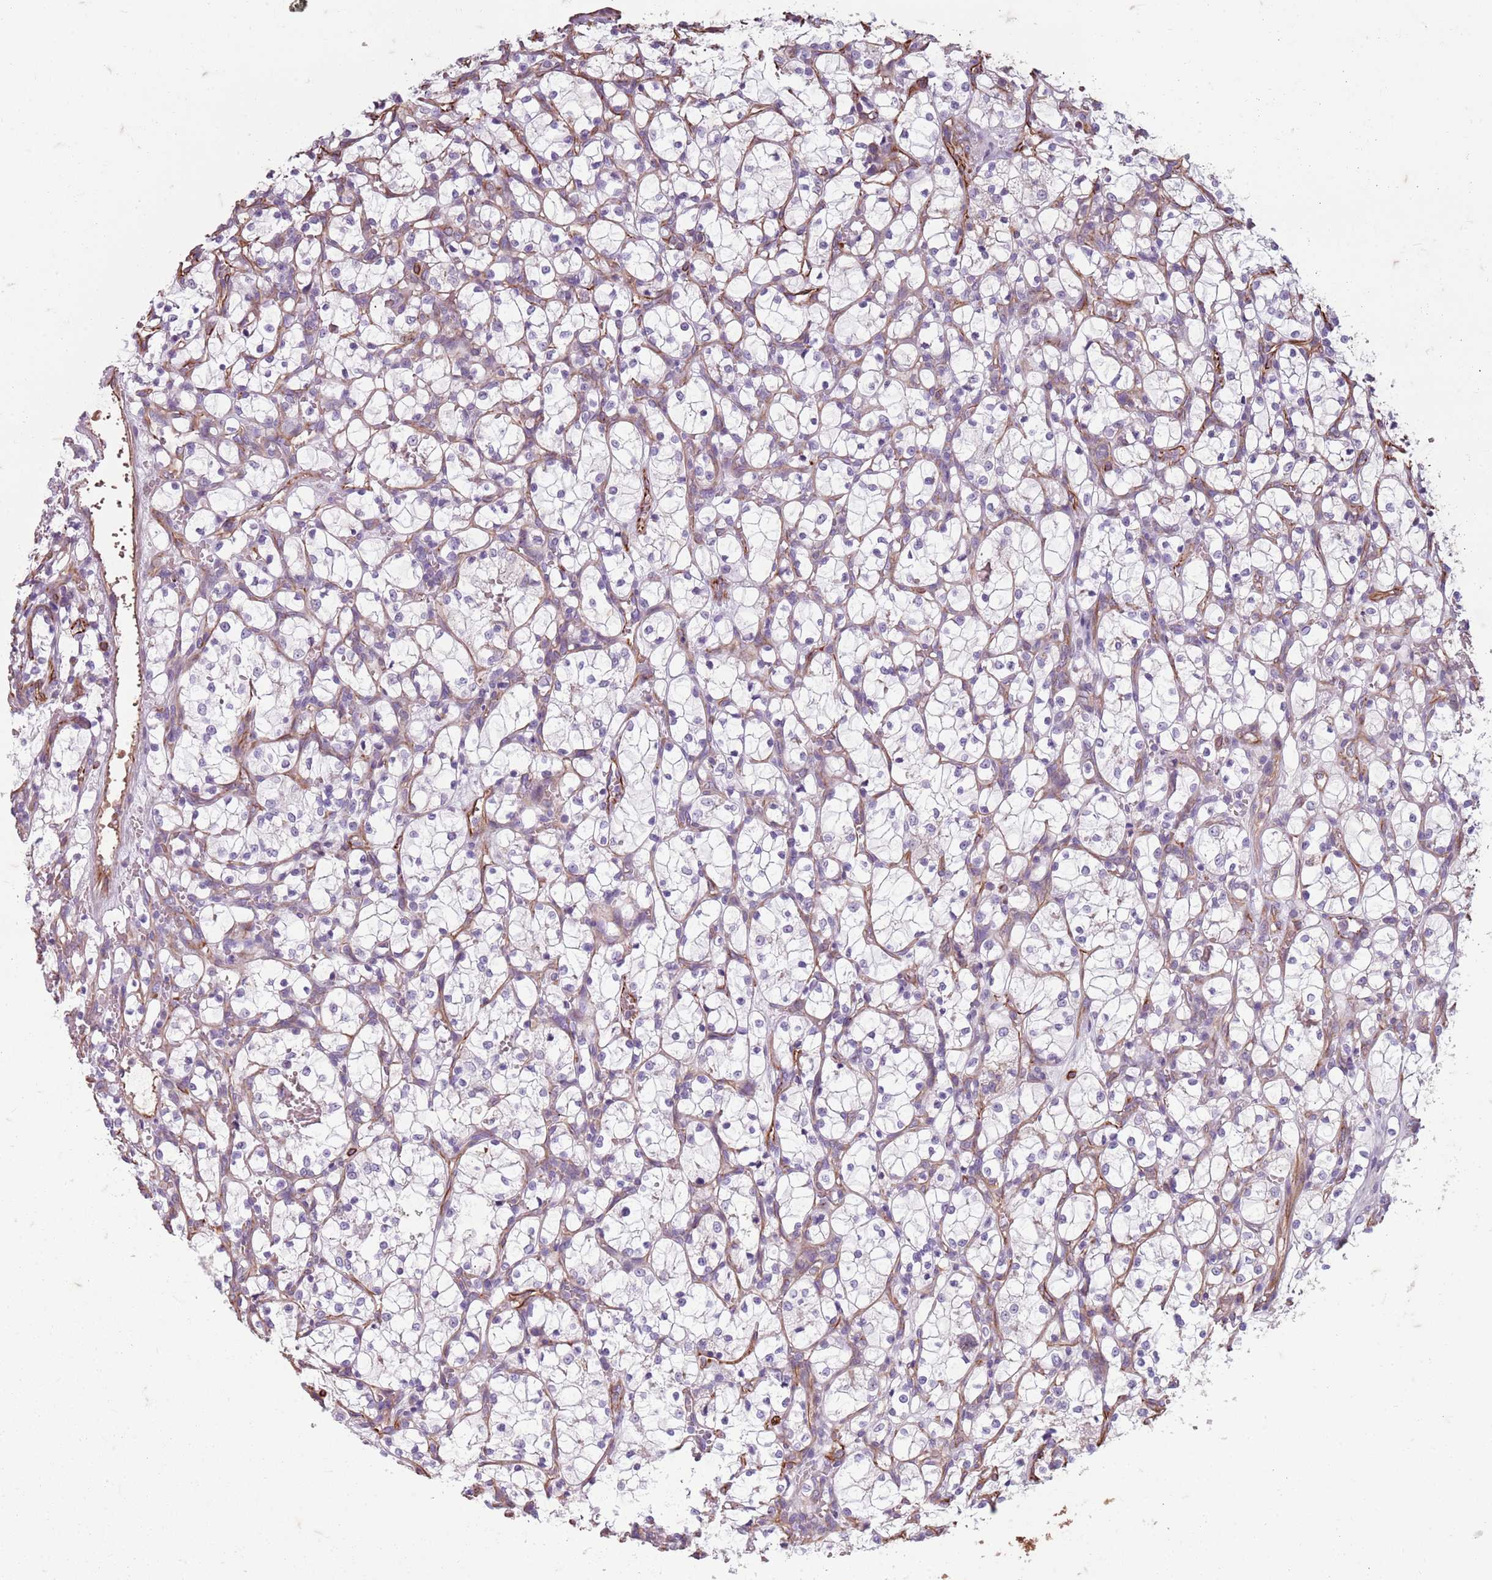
{"staining": {"intensity": "negative", "quantity": "none", "location": "none"}, "tissue": "renal cancer", "cell_type": "Tumor cells", "image_type": "cancer", "snomed": [{"axis": "morphology", "description": "Adenocarcinoma, NOS"}, {"axis": "topography", "description": "Kidney"}], "caption": "Immunohistochemistry histopathology image of neoplastic tissue: renal cancer (adenocarcinoma) stained with DAB demonstrates no significant protein expression in tumor cells.", "gene": "TAS2R38", "patient": {"sex": "female", "age": 69}}